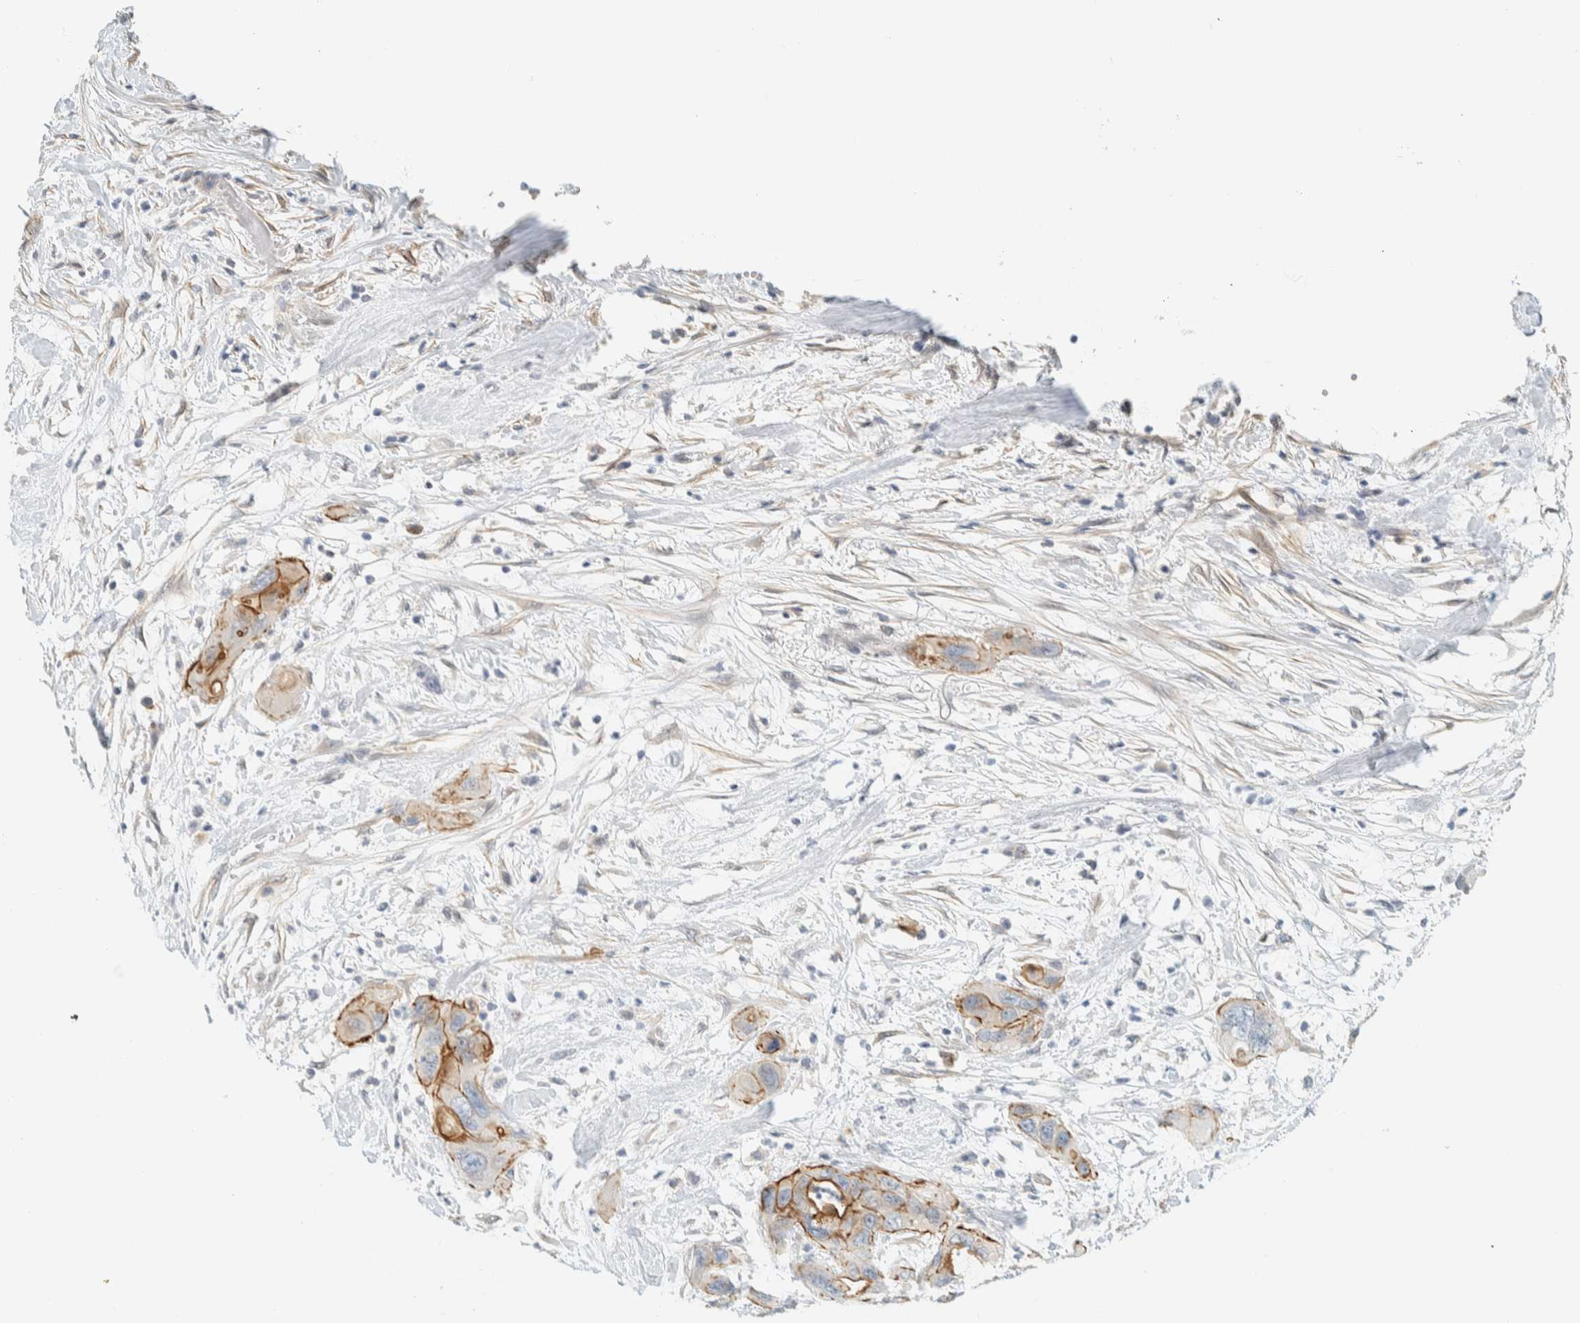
{"staining": {"intensity": "moderate", "quantity": "<25%", "location": "cytoplasmic/membranous"}, "tissue": "pancreatic cancer", "cell_type": "Tumor cells", "image_type": "cancer", "snomed": [{"axis": "morphology", "description": "Adenocarcinoma, NOS"}, {"axis": "topography", "description": "Pancreas"}], "caption": "Pancreatic adenocarcinoma tissue exhibits moderate cytoplasmic/membranous expression in approximately <25% of tumor cells Using DAB (brown) and hematoxylin (blue) stains, captured at high magnification using brightfield microscopy.", "gene": "C1QTNF12", "patient": {"sex": "female", "age": 71}}